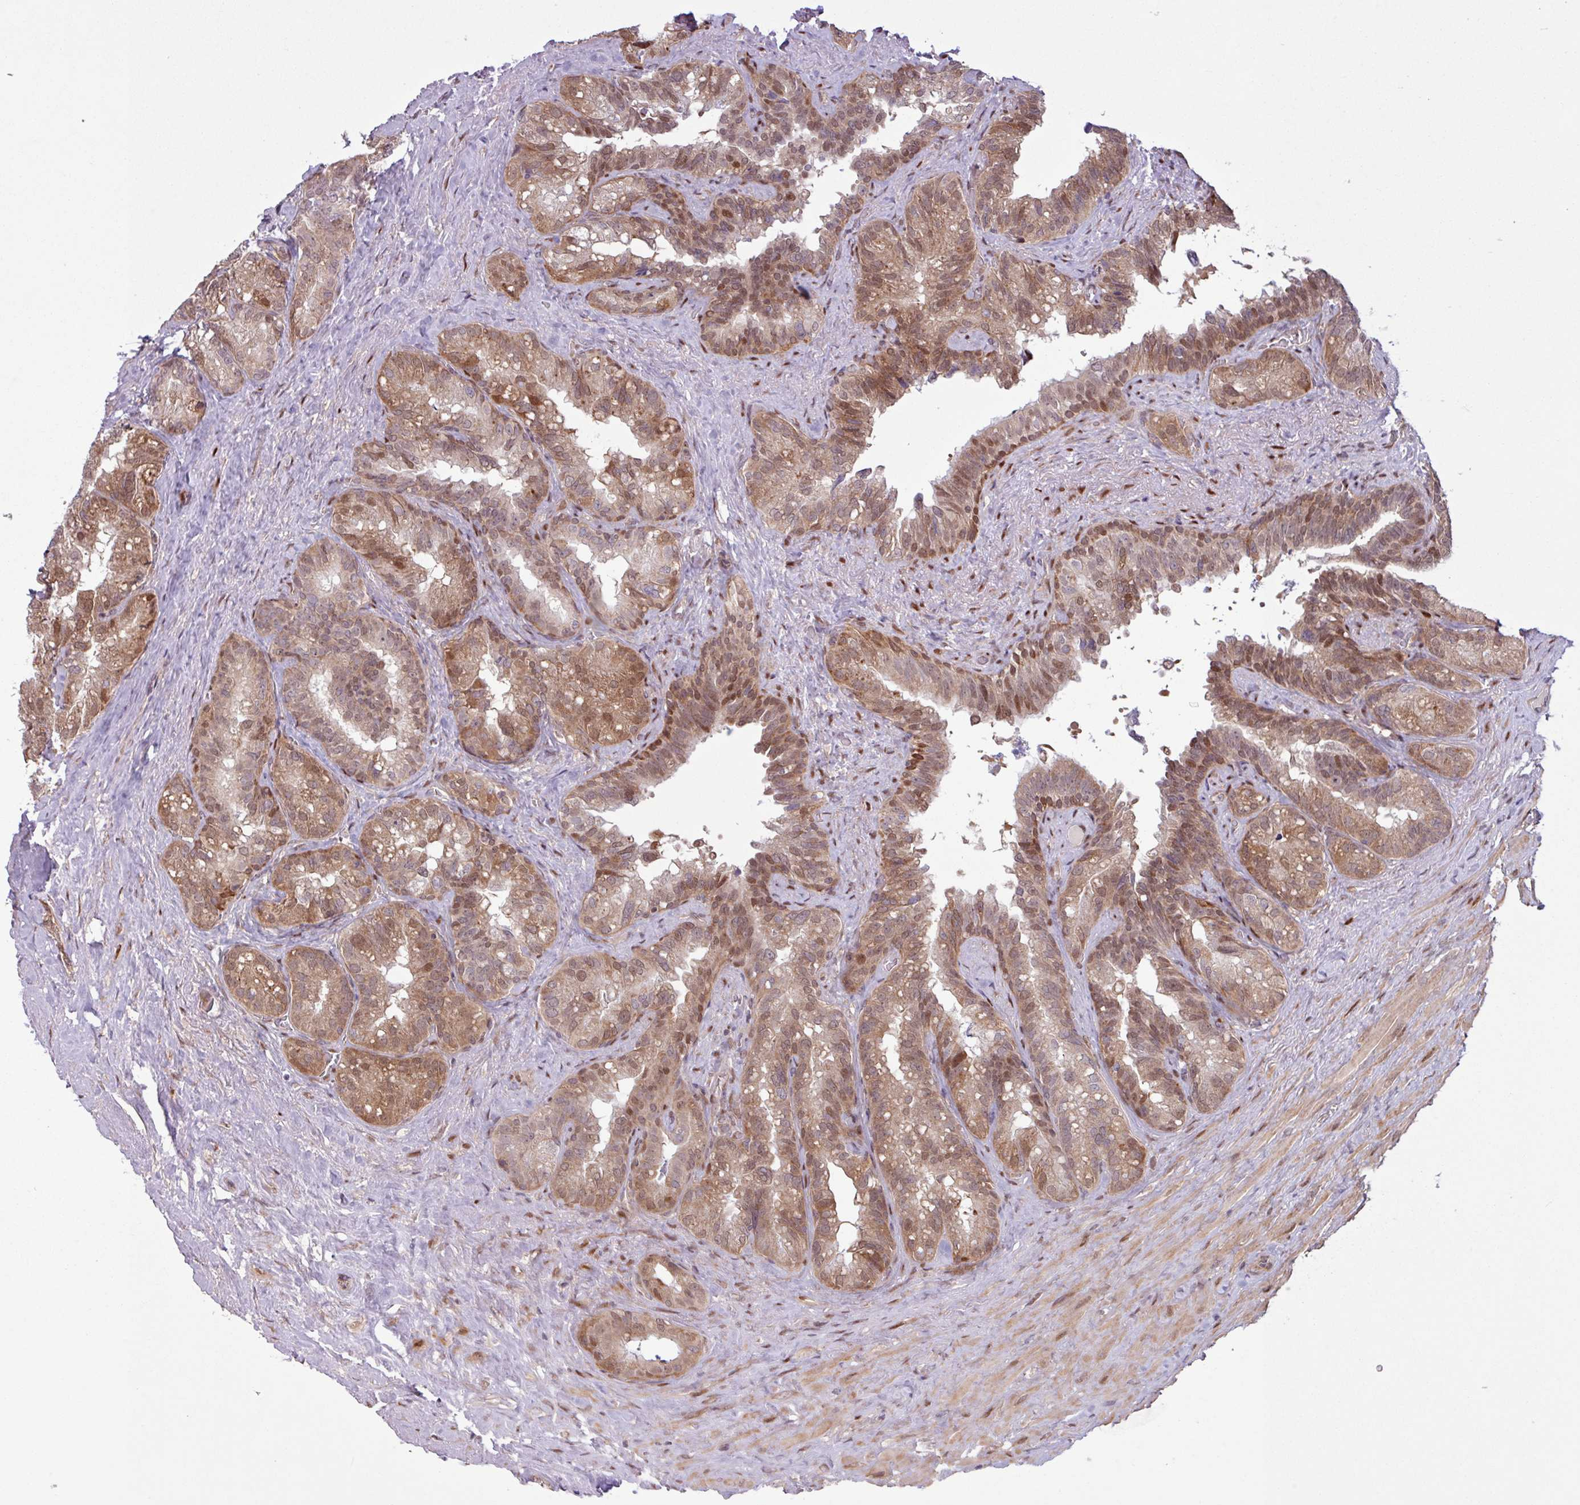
{"staining": {"intensity": "strong", "quantity": "25%-75%", "location": "cytoplasmic/membranous,nuclear"}, "tissue": "seminal vesicle", "cell_type": "Glandular cells", "image_type": "normal", "snomed": [{"axis": "morphology", "description": "Normal tissue, NOS"}, {"axis": "topography", "description": "Seminal veicle"}], "caption": "Protein staining of unremarkable seminal vesicle reveals strong cytoplasmic/membranous,nuclear staining in approximately 25%-75% of glandular cells. (Brightfield microscopy of DAB IHC at high magnification).", "gene": "PDPR", "patient": {"sex": "male", "age": 60}}